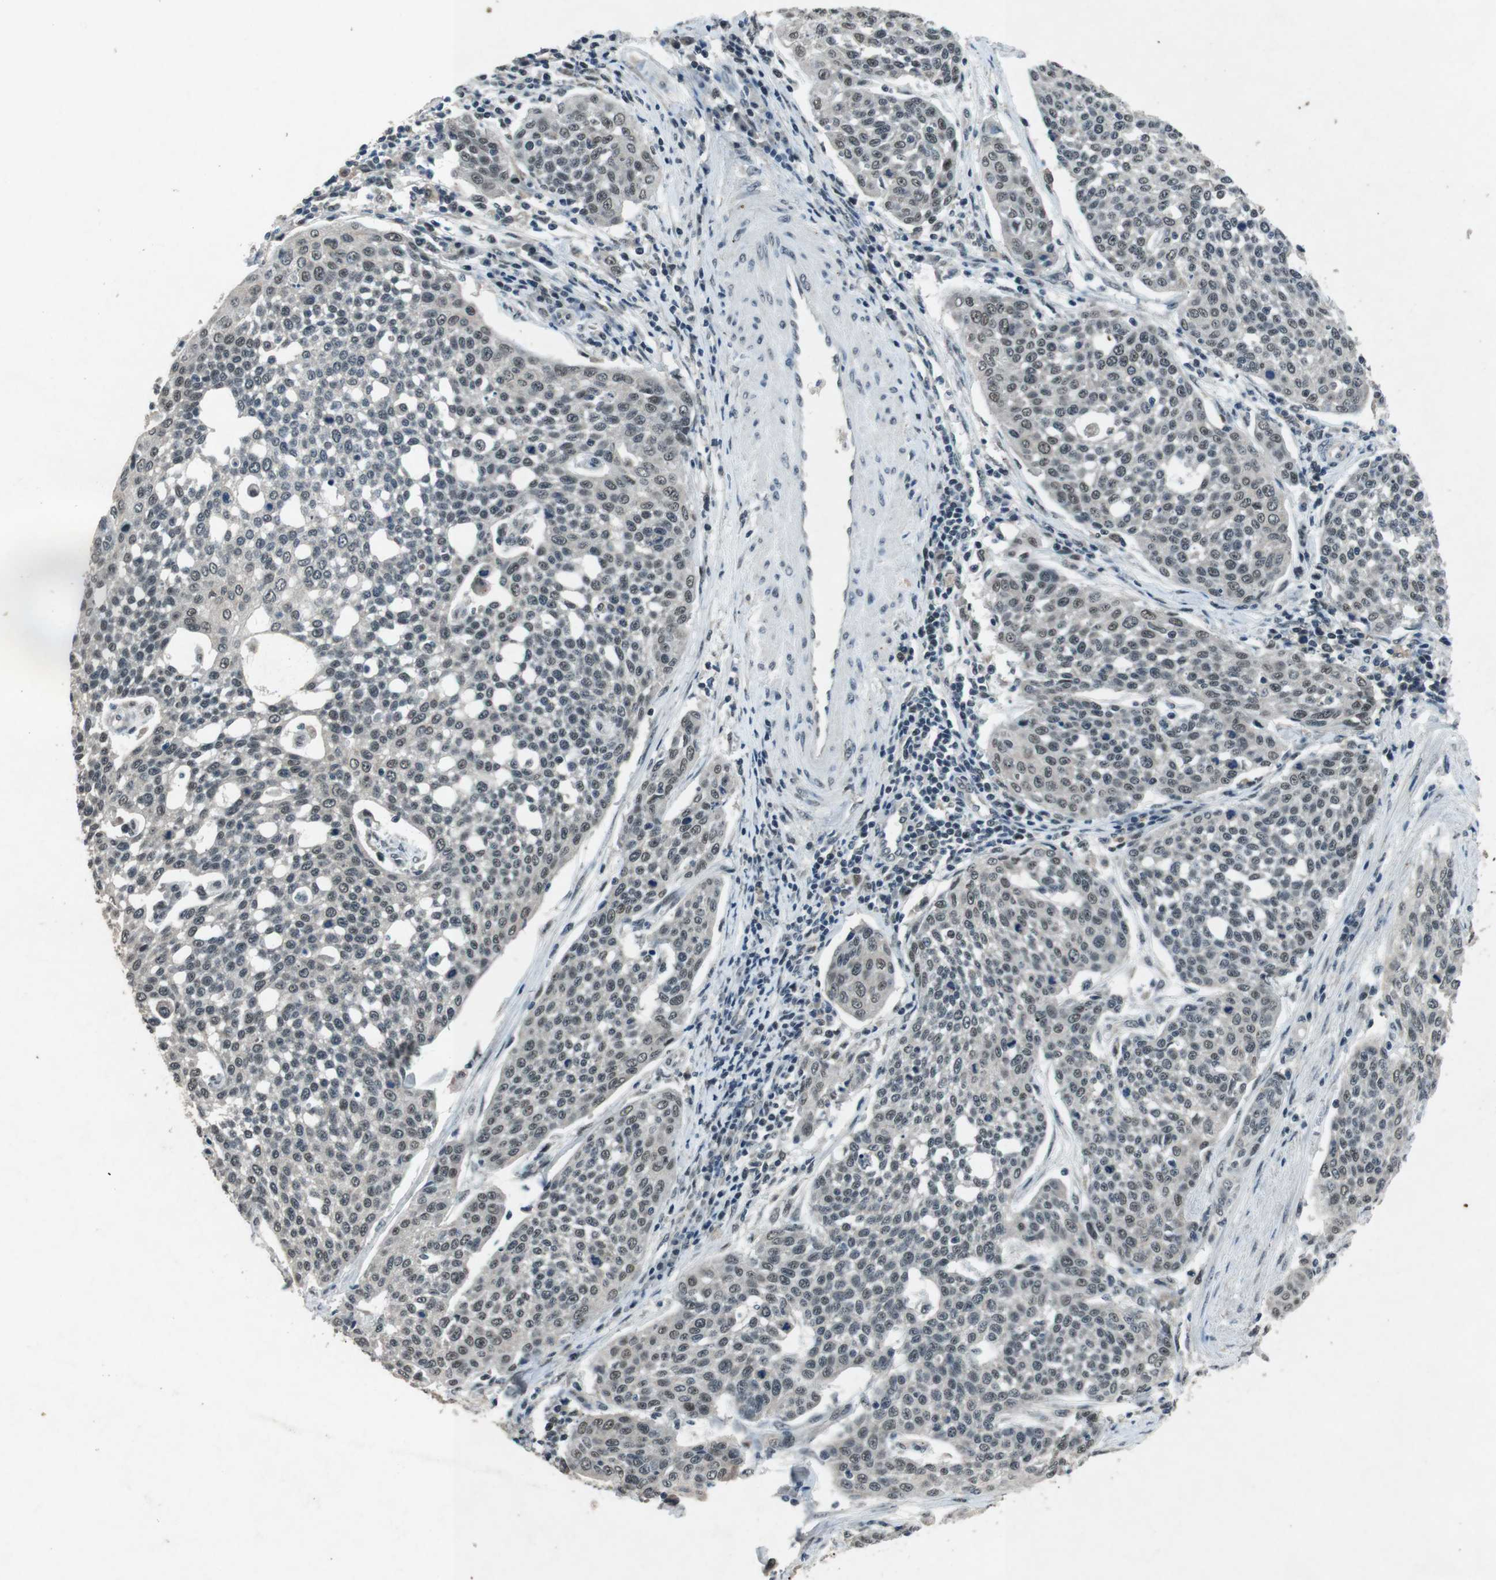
{"staining": {"intensity": "weak", "quantity": "<25%", "location": "nuclear"}, "tissue": "cervical cancer", "cell_type": "Tumor cells", "image_type": "cancer", "snomed": [{"axis": "morphology", "description": "Squamous cell carcinoma, NOS"}, {"axis": "topography", "description": "Cervix"}], "caption": "The micrograph reveals no significant staining in tumor cells of cervical cancer (squamous cell carcinoma). (DAB (3,3'-diaminobenzidine) immunohistochemistry with hematoxylin counter stain).", "gene": "USP7", "patient": {"sex": "female", "age": 34}}